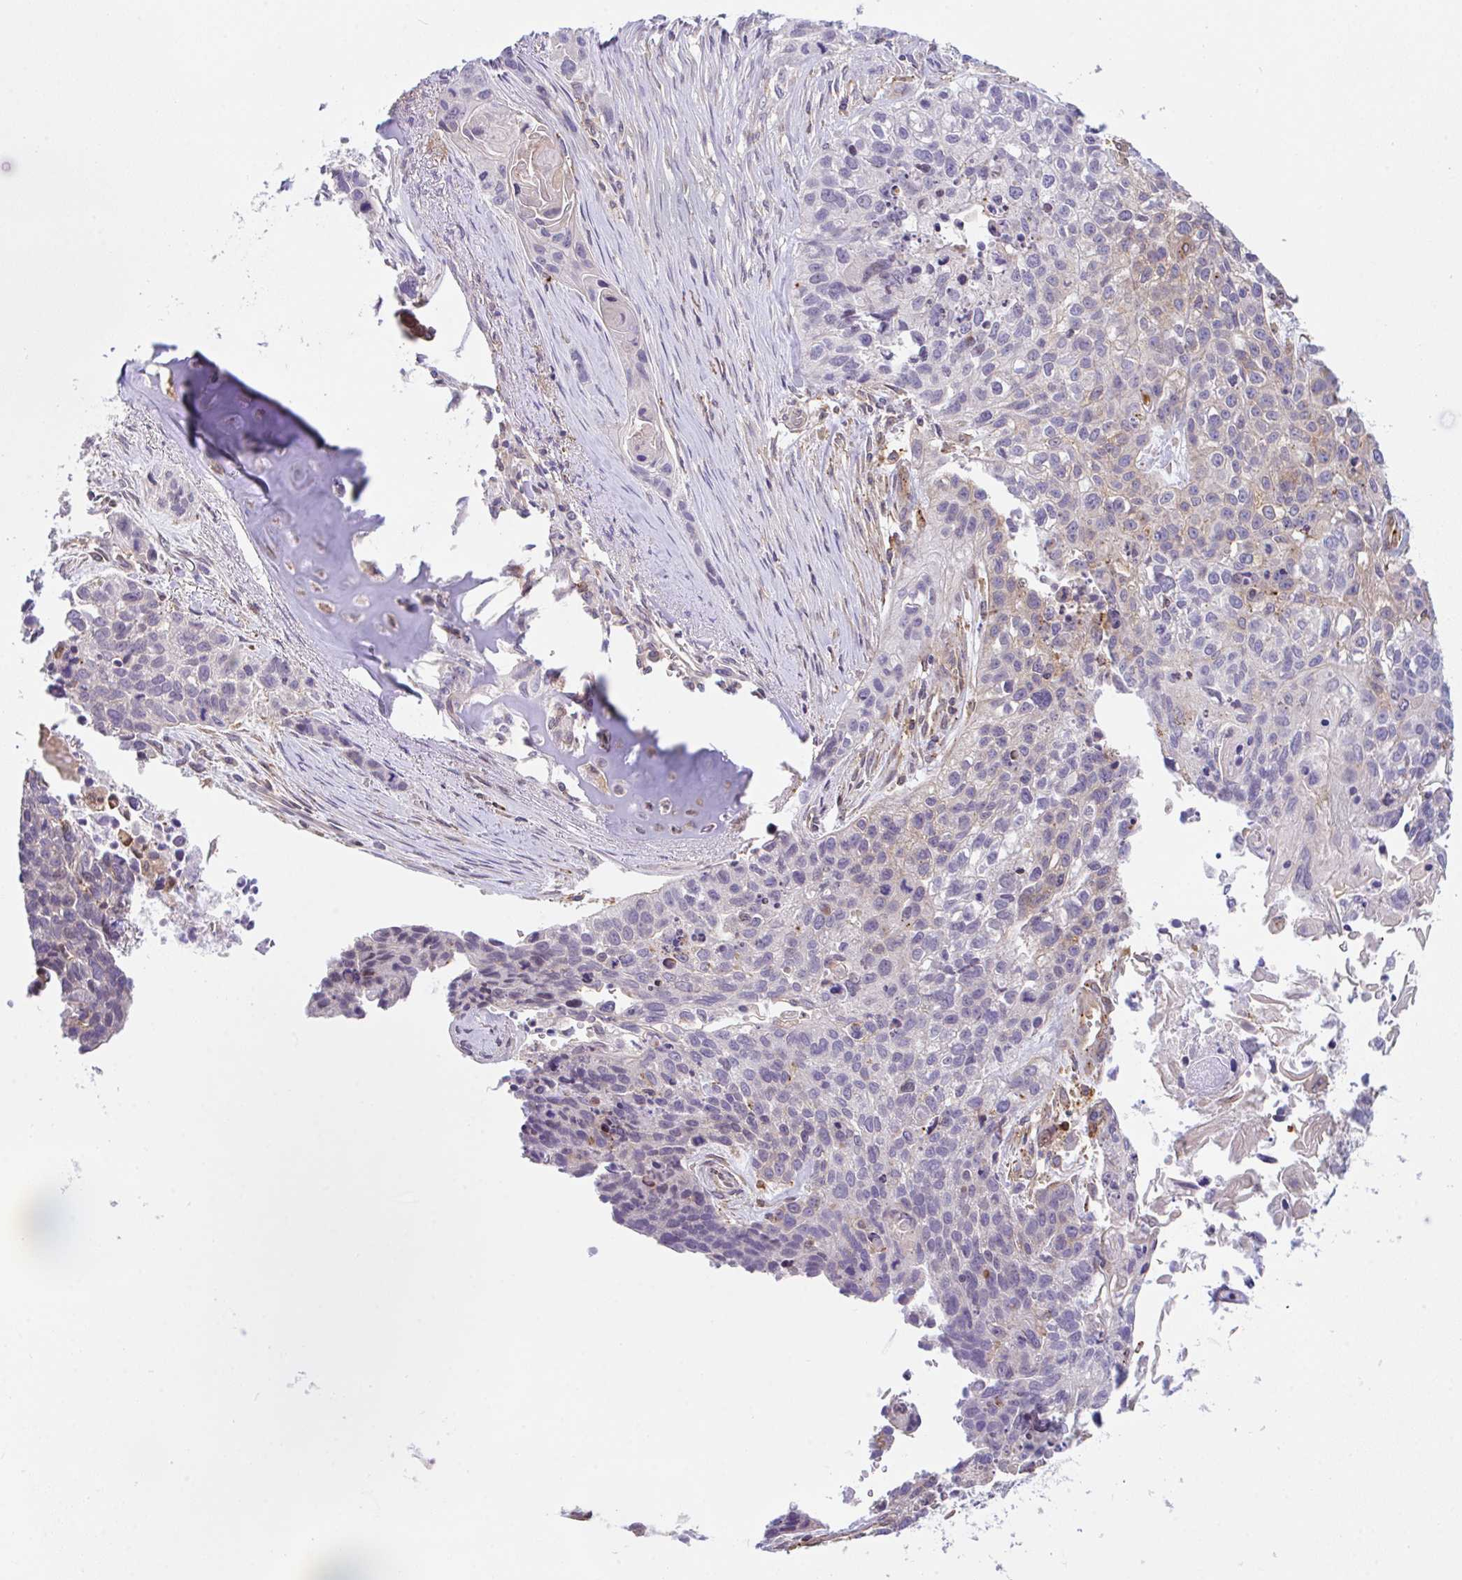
{"staining": {"intensity": "negative", "quantity": "none", "location": "none"}, "tissue": "lung cancer", "cell_type": "Tumor cells", "image_type": "cancer", "snomed": [{"axis": "morphology", "description": "Squamous cell carcinoma, NOS"}, {"axis": "topography", "description": "Lung"}], "caption": "The image displays no significant staining in tumor cells of lung squamous cell carcinoma.", "gene": "ZBED3", "patient": {"sex": "male", "age": 74}}